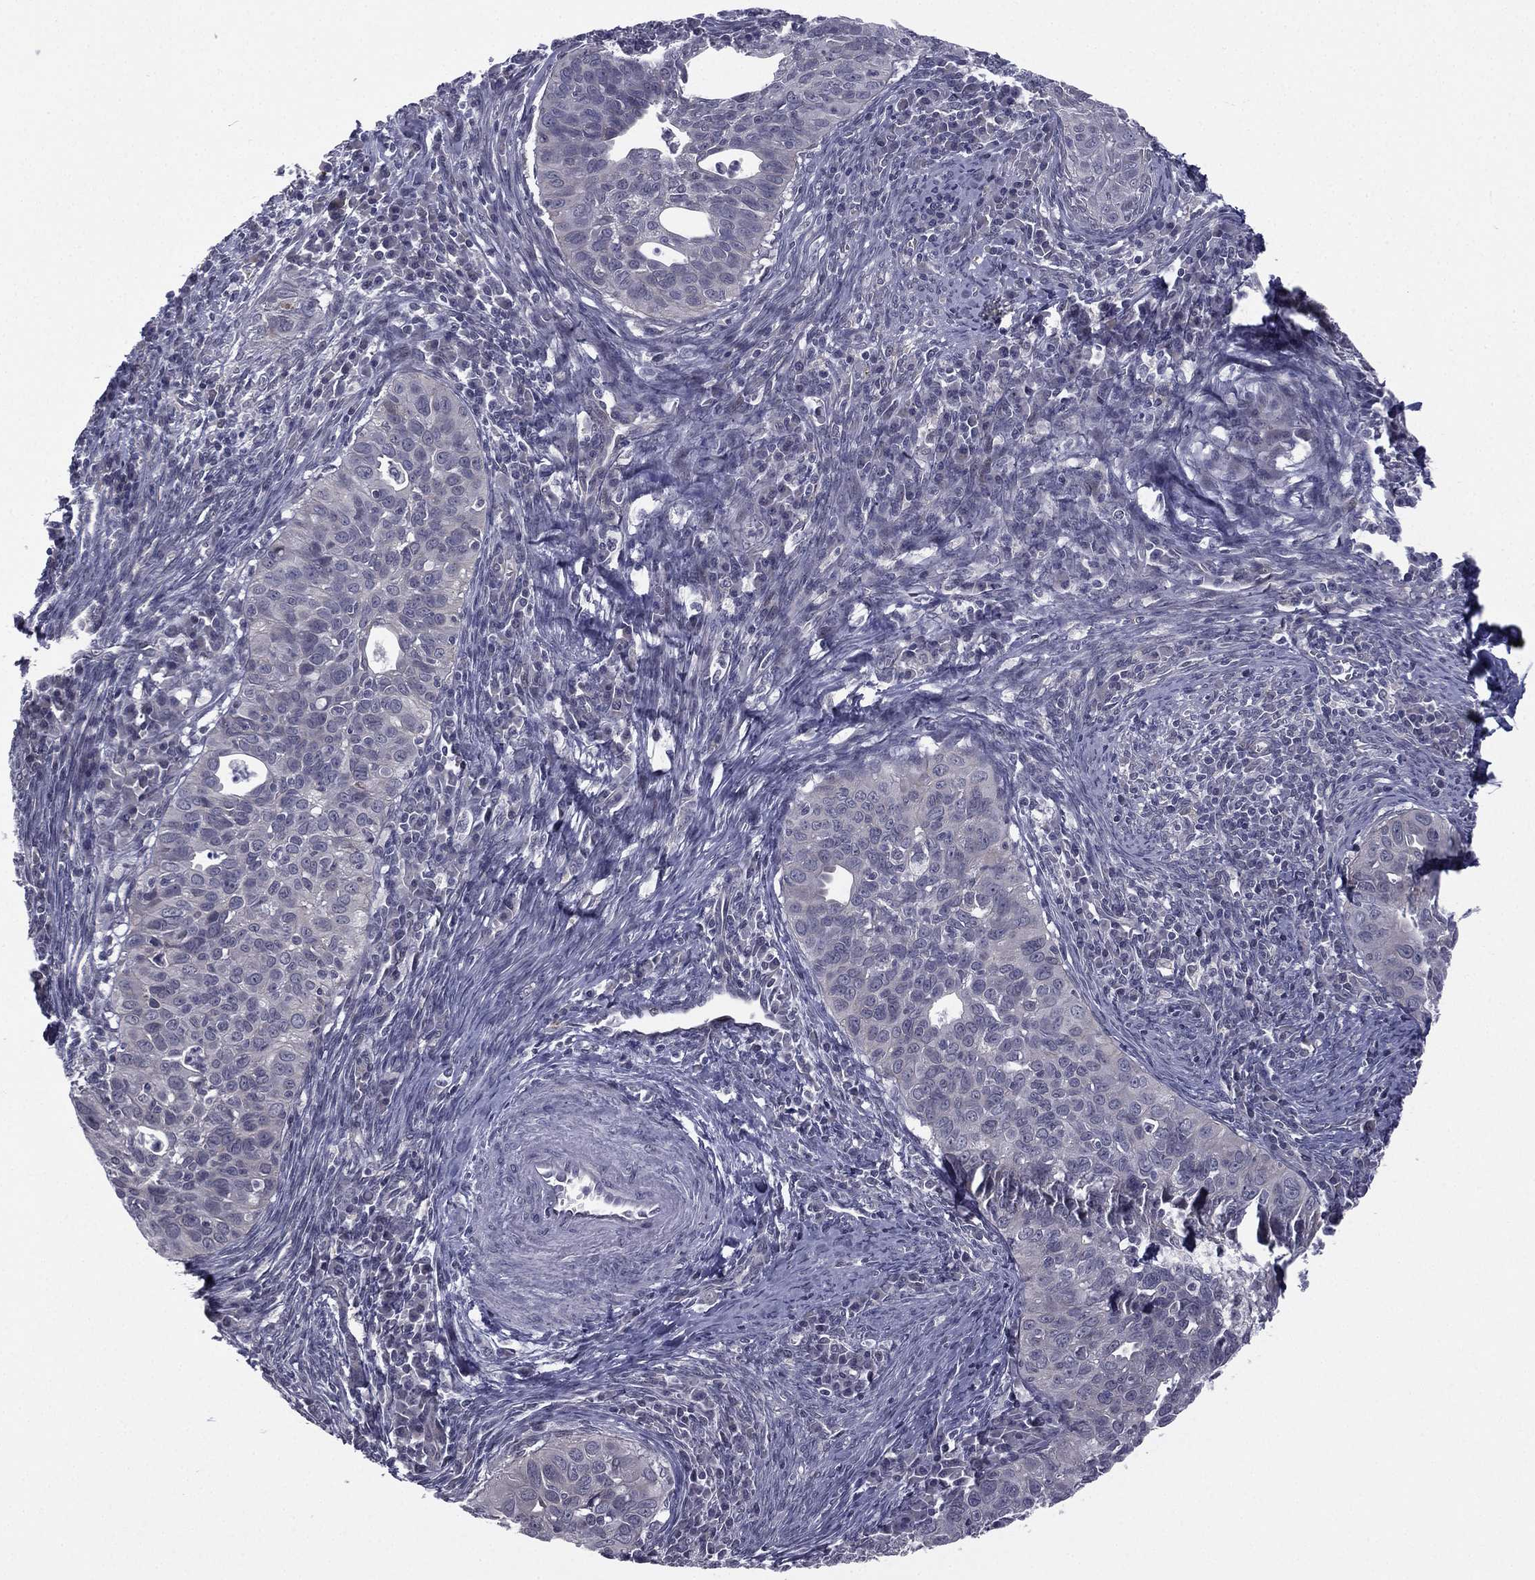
{"staining": {"intensity": "negative", "quantity": "none", "location": "none"}, "tissue": "cervical cancer", "cell_type": "Tumor cells", "image_type": "cancer", "snomed": [{"axis": "morphology", "description": "Squamous cell carcinoma, NOS"}, {"axis": "topography", "description": "Cervix"}], "caption": "Immunohistochemical staining of human squamous cell carcinoma (cervical) reveals no significant staining in tumor cells.", "gene": "ACTRT2", "patient": {"sex": "female", "age": 26}}